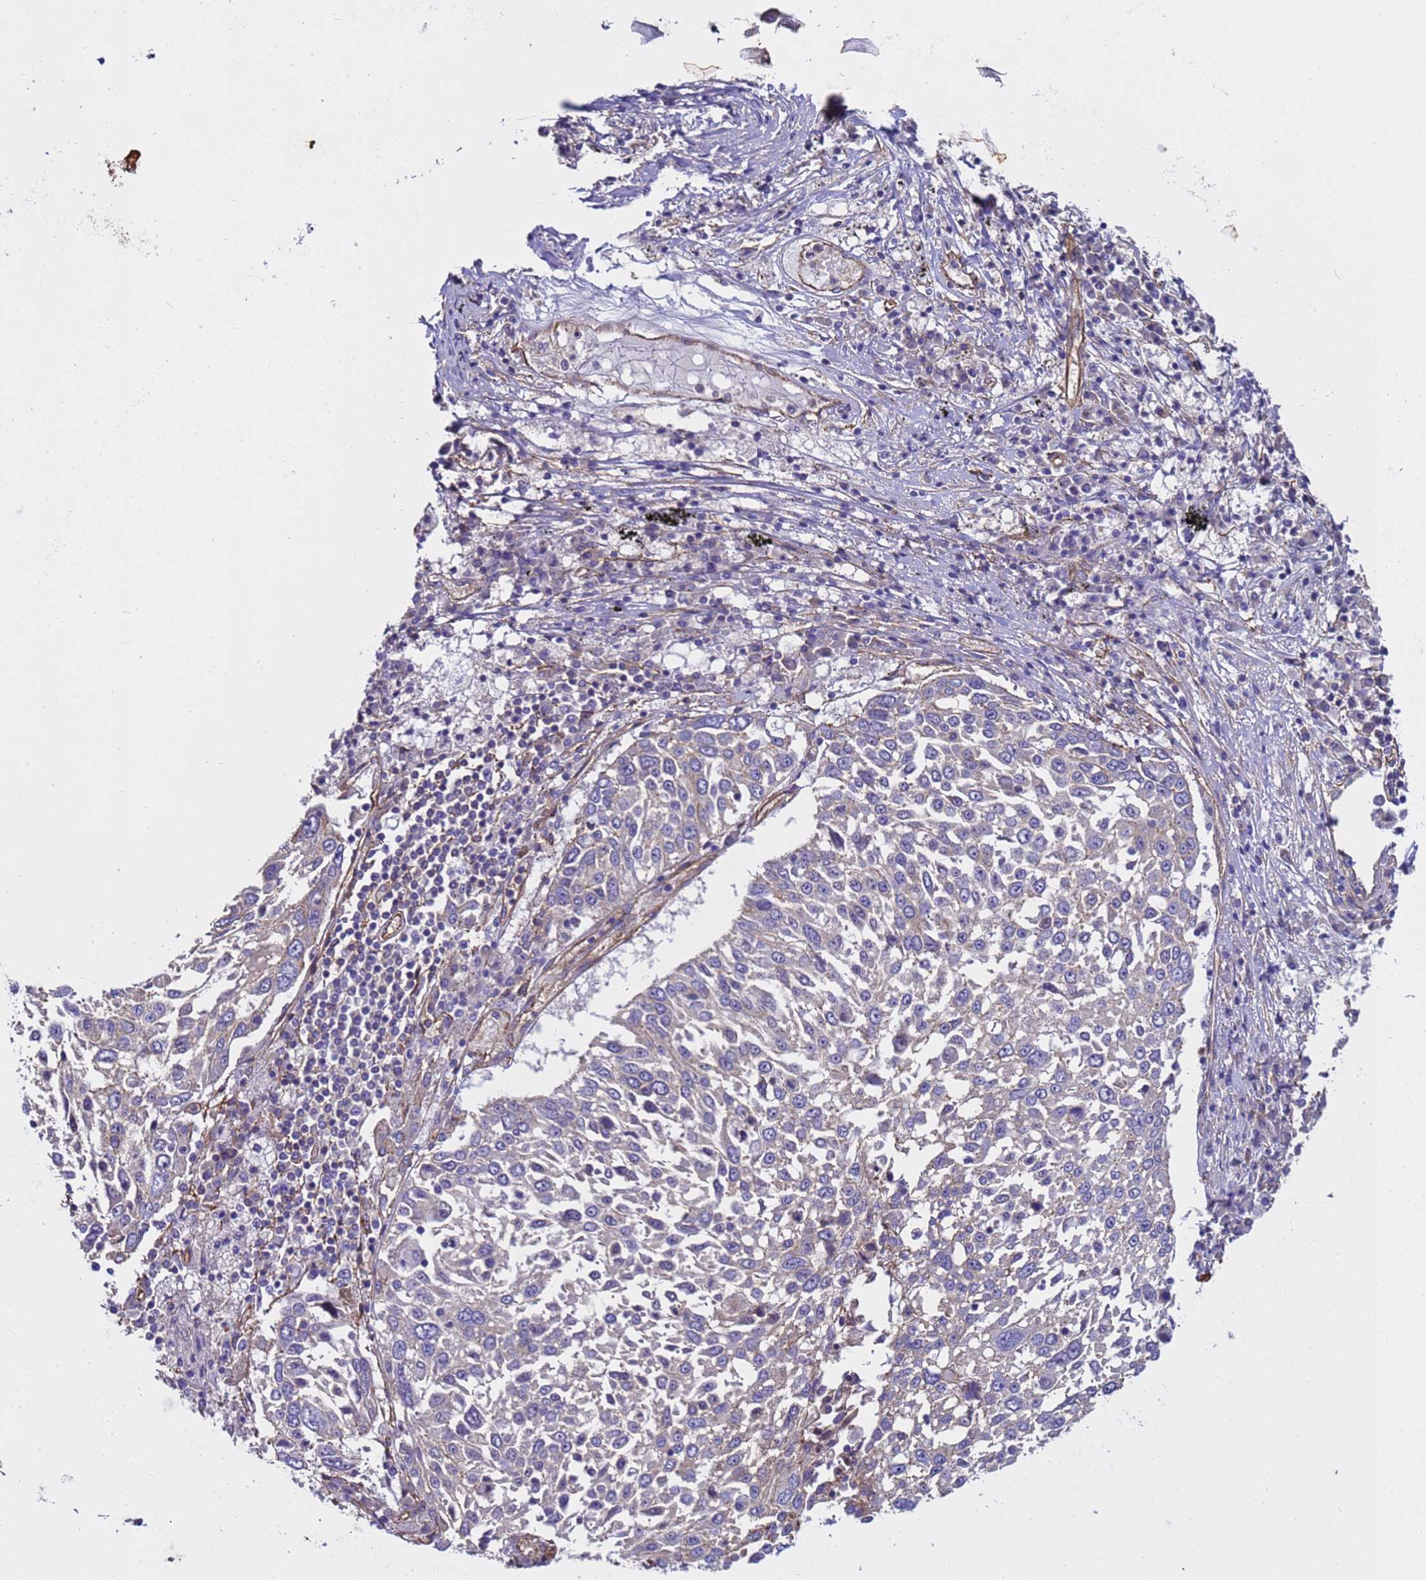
{"staining": {"intensity": "negative", "quantity": "none", "location": "none"}, "tissue": "lung cancer", "cell_type": "Tumor cells", "image_type": "cancer", "snomed": [{"axis": "morphology", "description": "Squamous cell carcinoma, NOS"}, {"axis": "topography", "description": "Lung"}], "caption": "IHC photomicrograph of human lung cancer (squamous cell carcinoma) stained for a protein (brown), which exhibits no staining in tumor cells.", "gene": "ZNF248", "patient": {"sex": "male", "age": 65}}